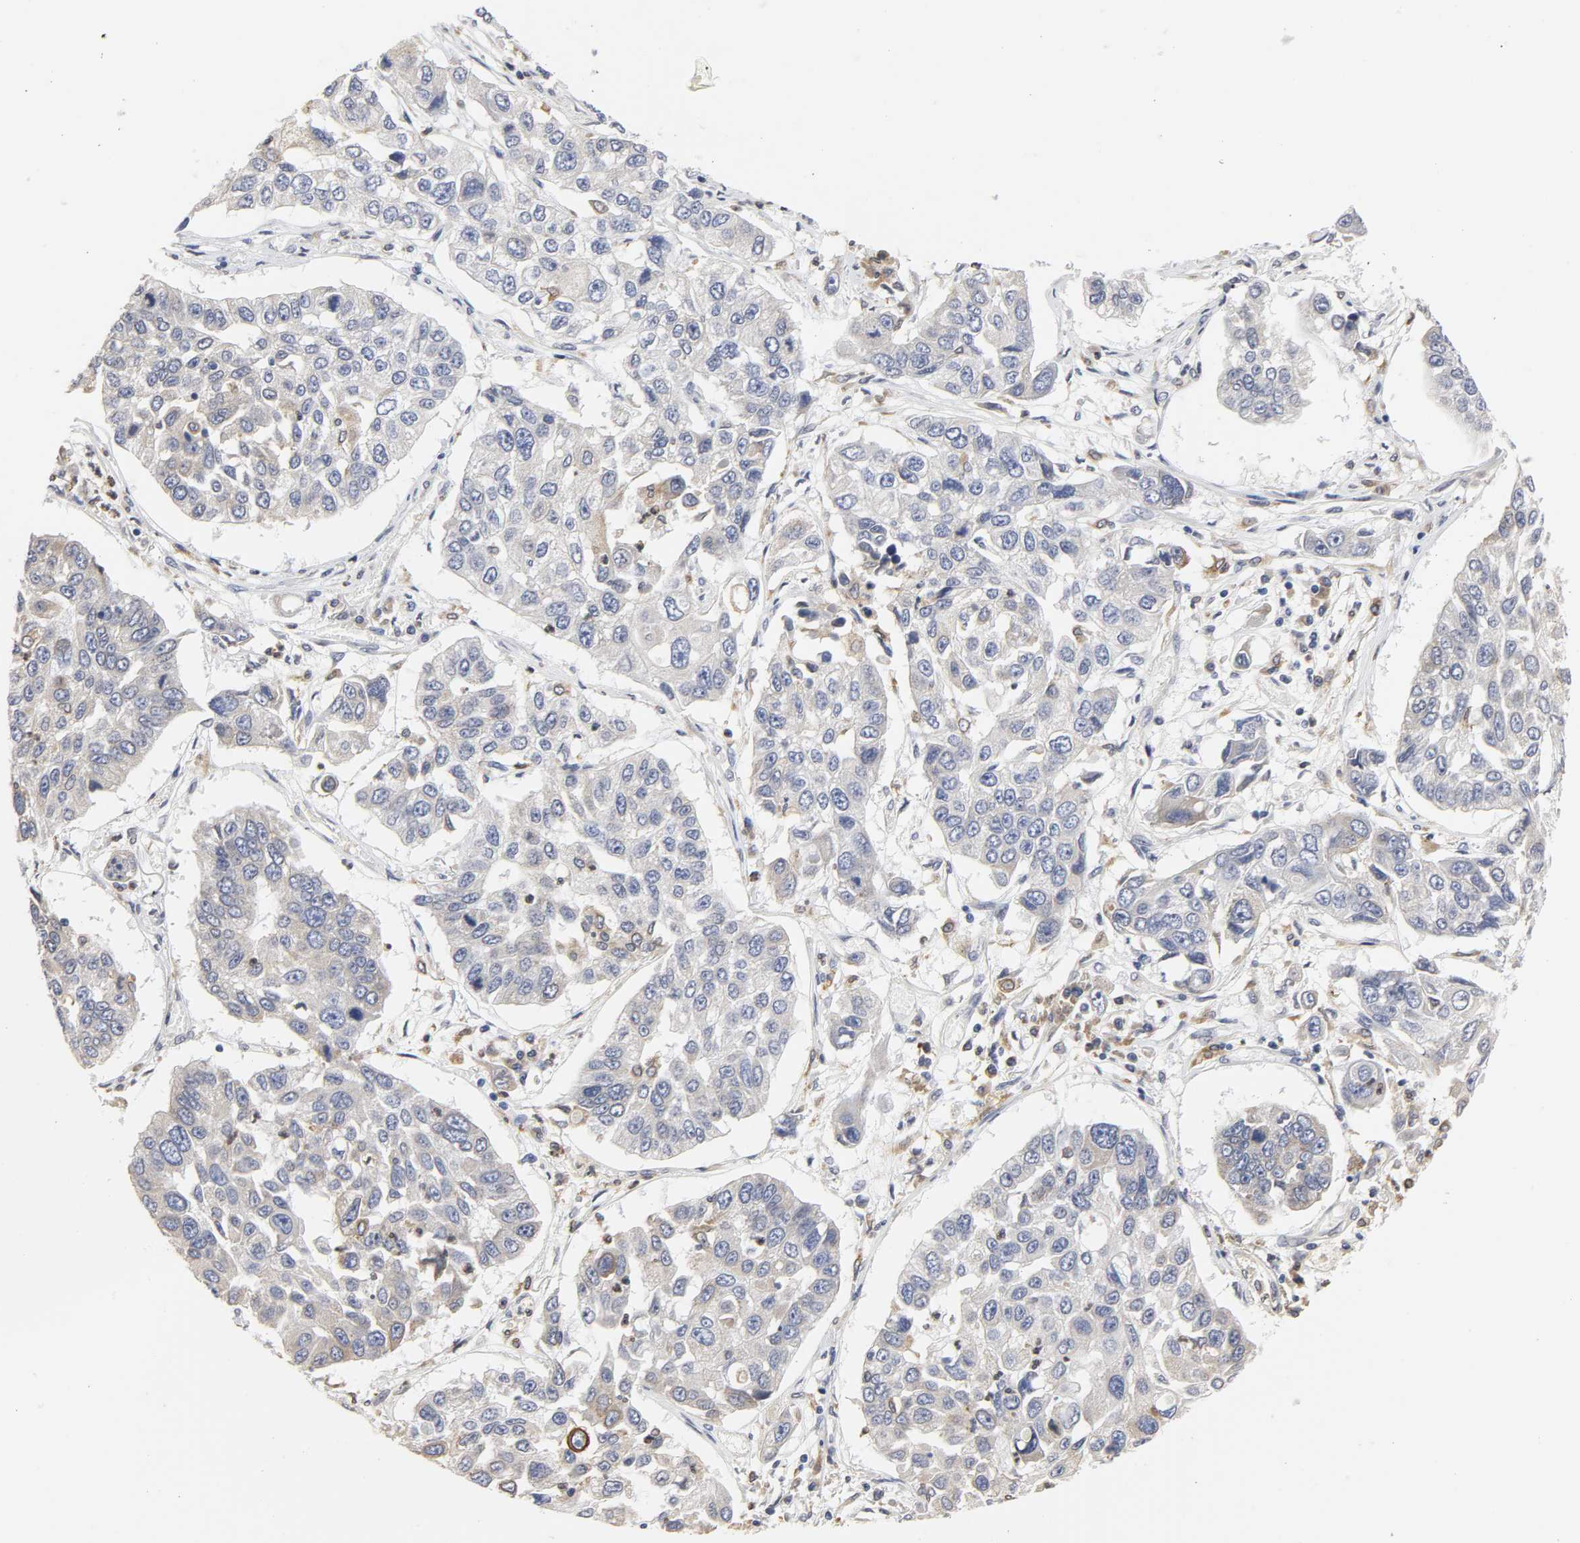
{"staining": {"intensity": "negative", "quantity": "none", "location": "none"}, "tissue": "lung cancer", "cell_type": "Tumor cells", "image_type": "cancer", "snomed": [{"axis": "morphology", "description": "Squamous cell carcinoma, NOS"}, {"axis": "topography", "description": "Lung"}], "caption": "This is an immunohistochemistry (IHC) micrograph of lung squamous cell carcinoma. There is no staining in tumor cells.", "gene": "HCK", "patient": {"sex": "male", "age": 71}}